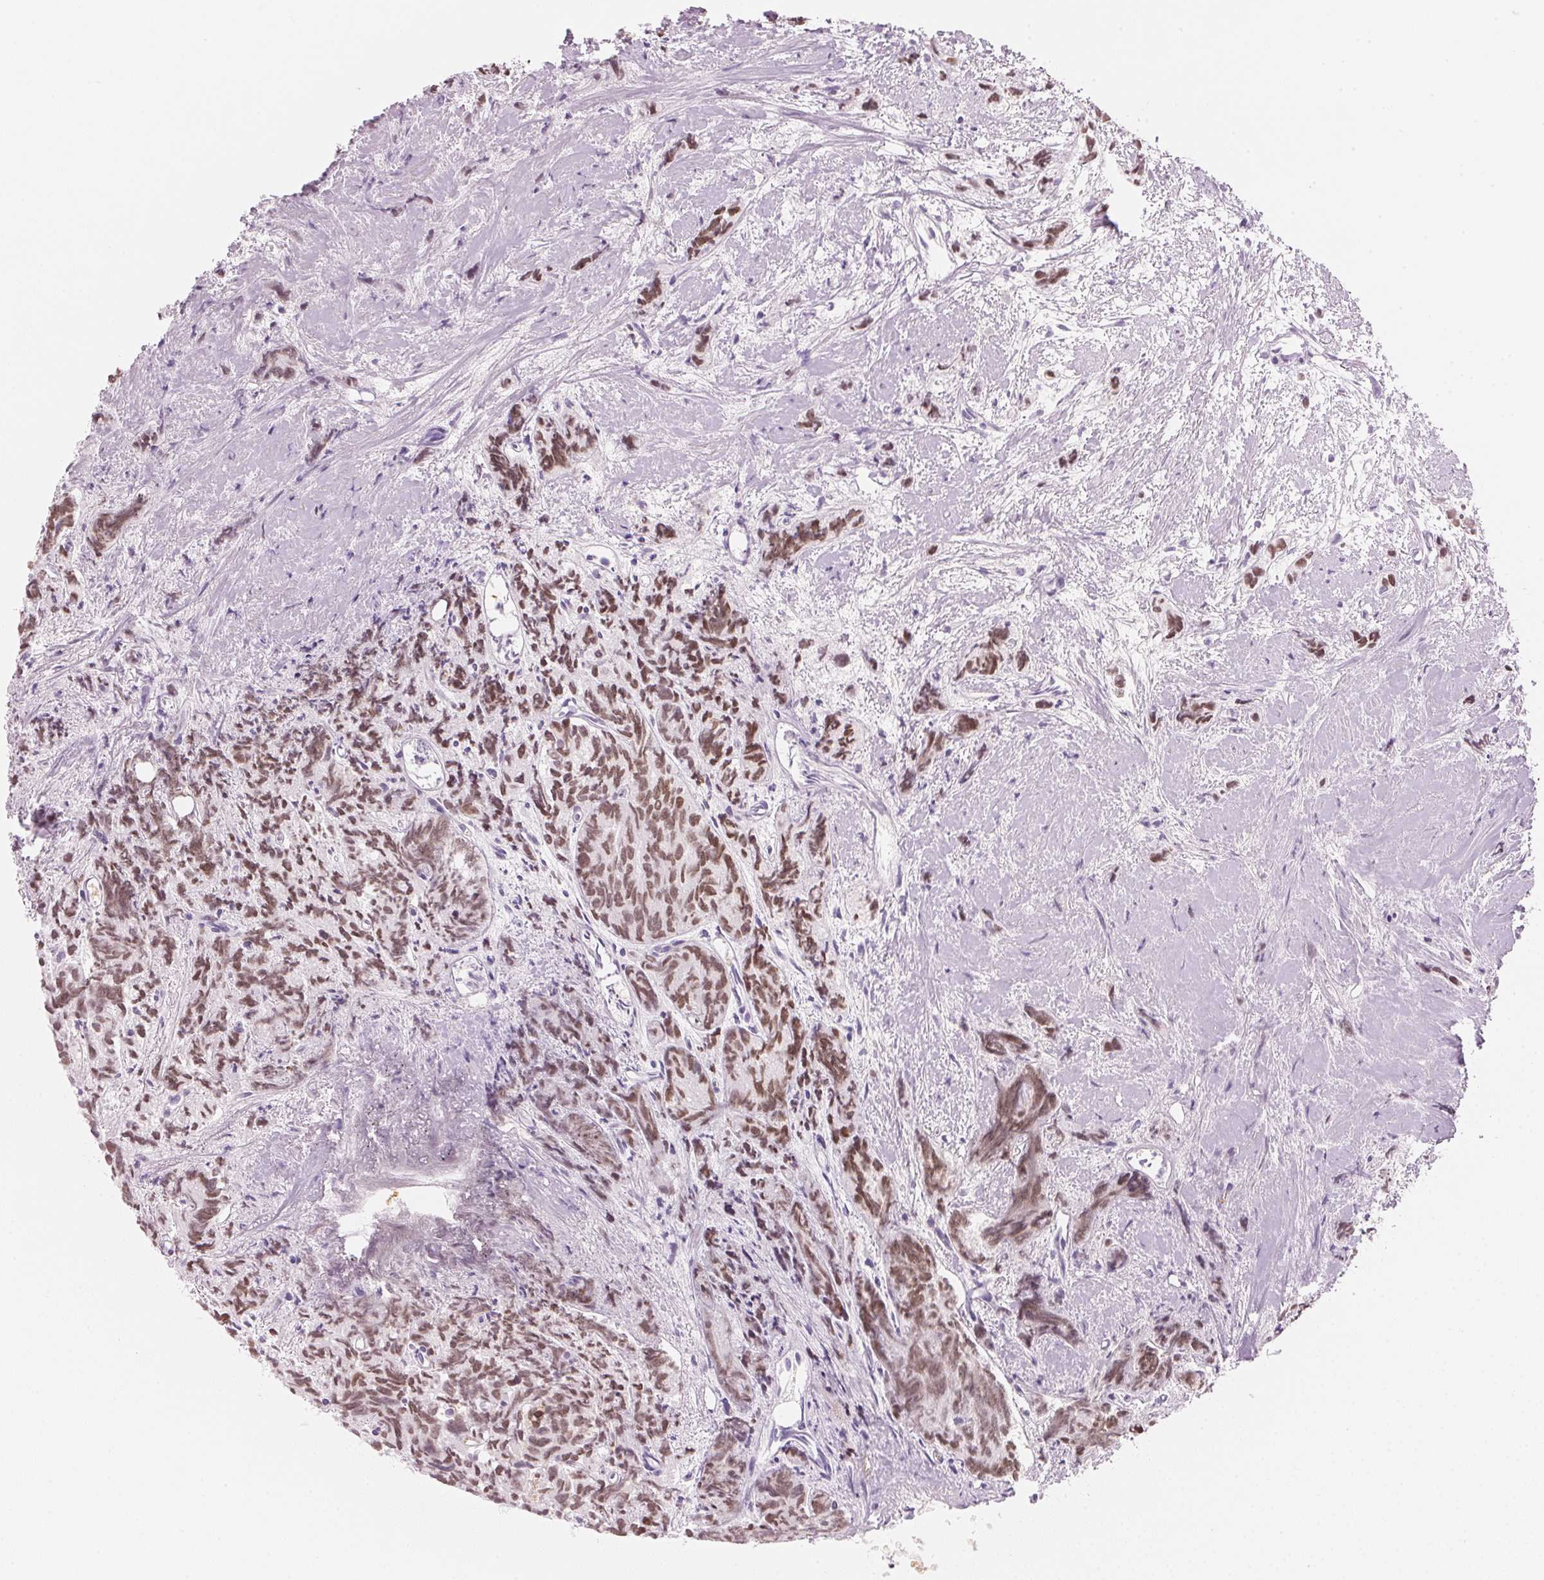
{"staining": {"intensity": "moderate", "quantity": ">75%", "location": "nuclear"}, "tissue": "prostate cancer", "cell_type": "Tumor cells", "image_type": "cancer", "snomed": [{"axis": "morphology", "description": "Adenocarcinoma, High grade"}, {"axis": "topography", "description": "Prostate"}], "caption": "Approximately >75% of tumor cells in prostate cancer demonstrate moderate nuclear protein staining as visualized by brown immunohistochemical staining.", "gene": "HOXB13", "patient": {"sex": "male", "age": 77}}